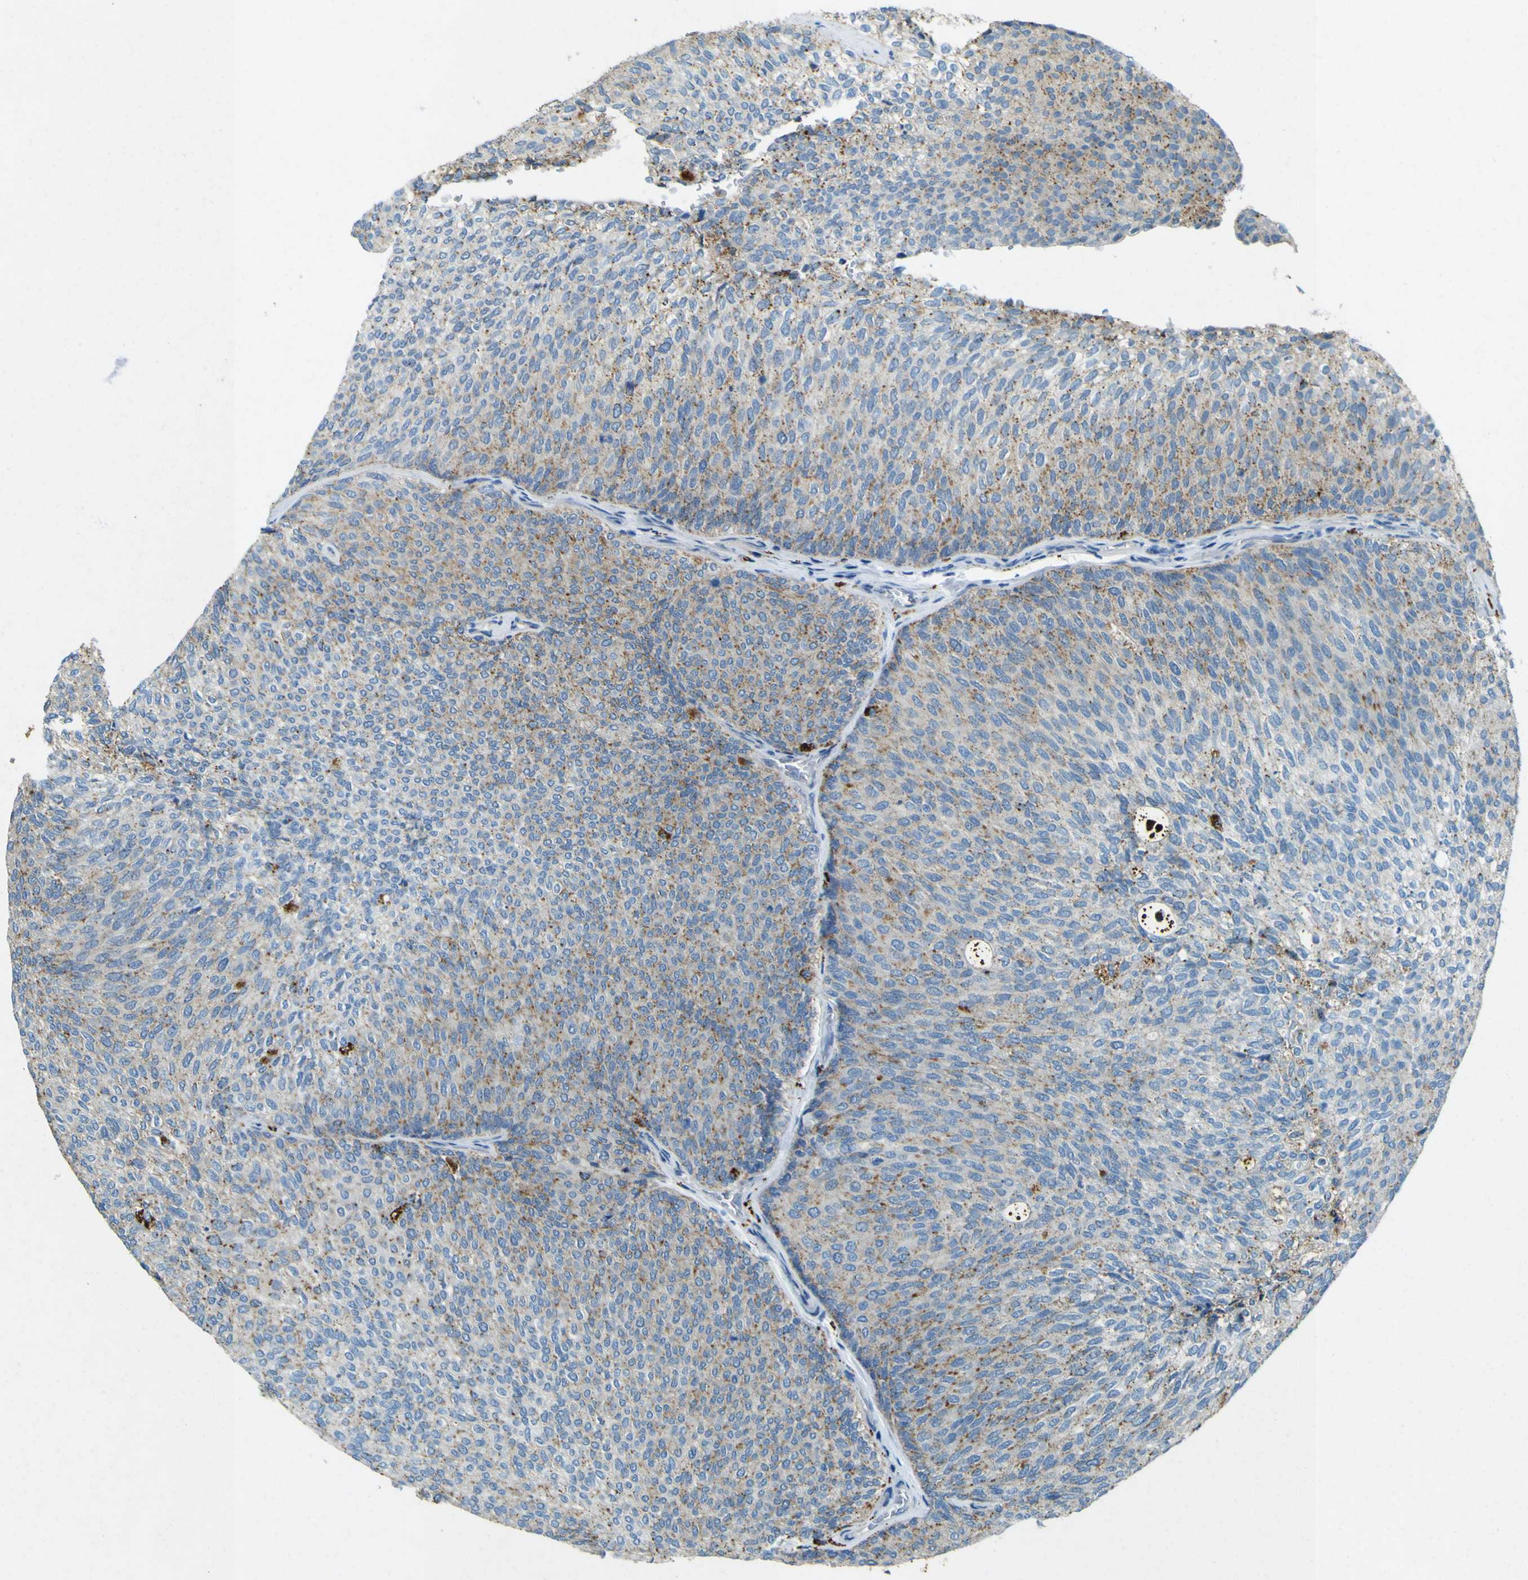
{"staining": {"intensity": "moderate", "quantity": "25%-75%", "location": "cytoplasmic/membranous"}, "tissue": "urothelial cancer", "cell_type": "Tumor cells", "image_type": "cancer", "snomed": [{"axis": "morphology", "description": "Urothelial carcinoma, Low grade"}, {"axis": "topography", "description": "Urinary bladder"}], "caption": "Immunohistochemical staining of low-grade urothelial carcinoma reveals moderate cytoplasmic/membranous protein positivity in about 25%-75% of tumor cells.", "gene": "PDE9A", "patient": {"sex": "female", "age": 79}}